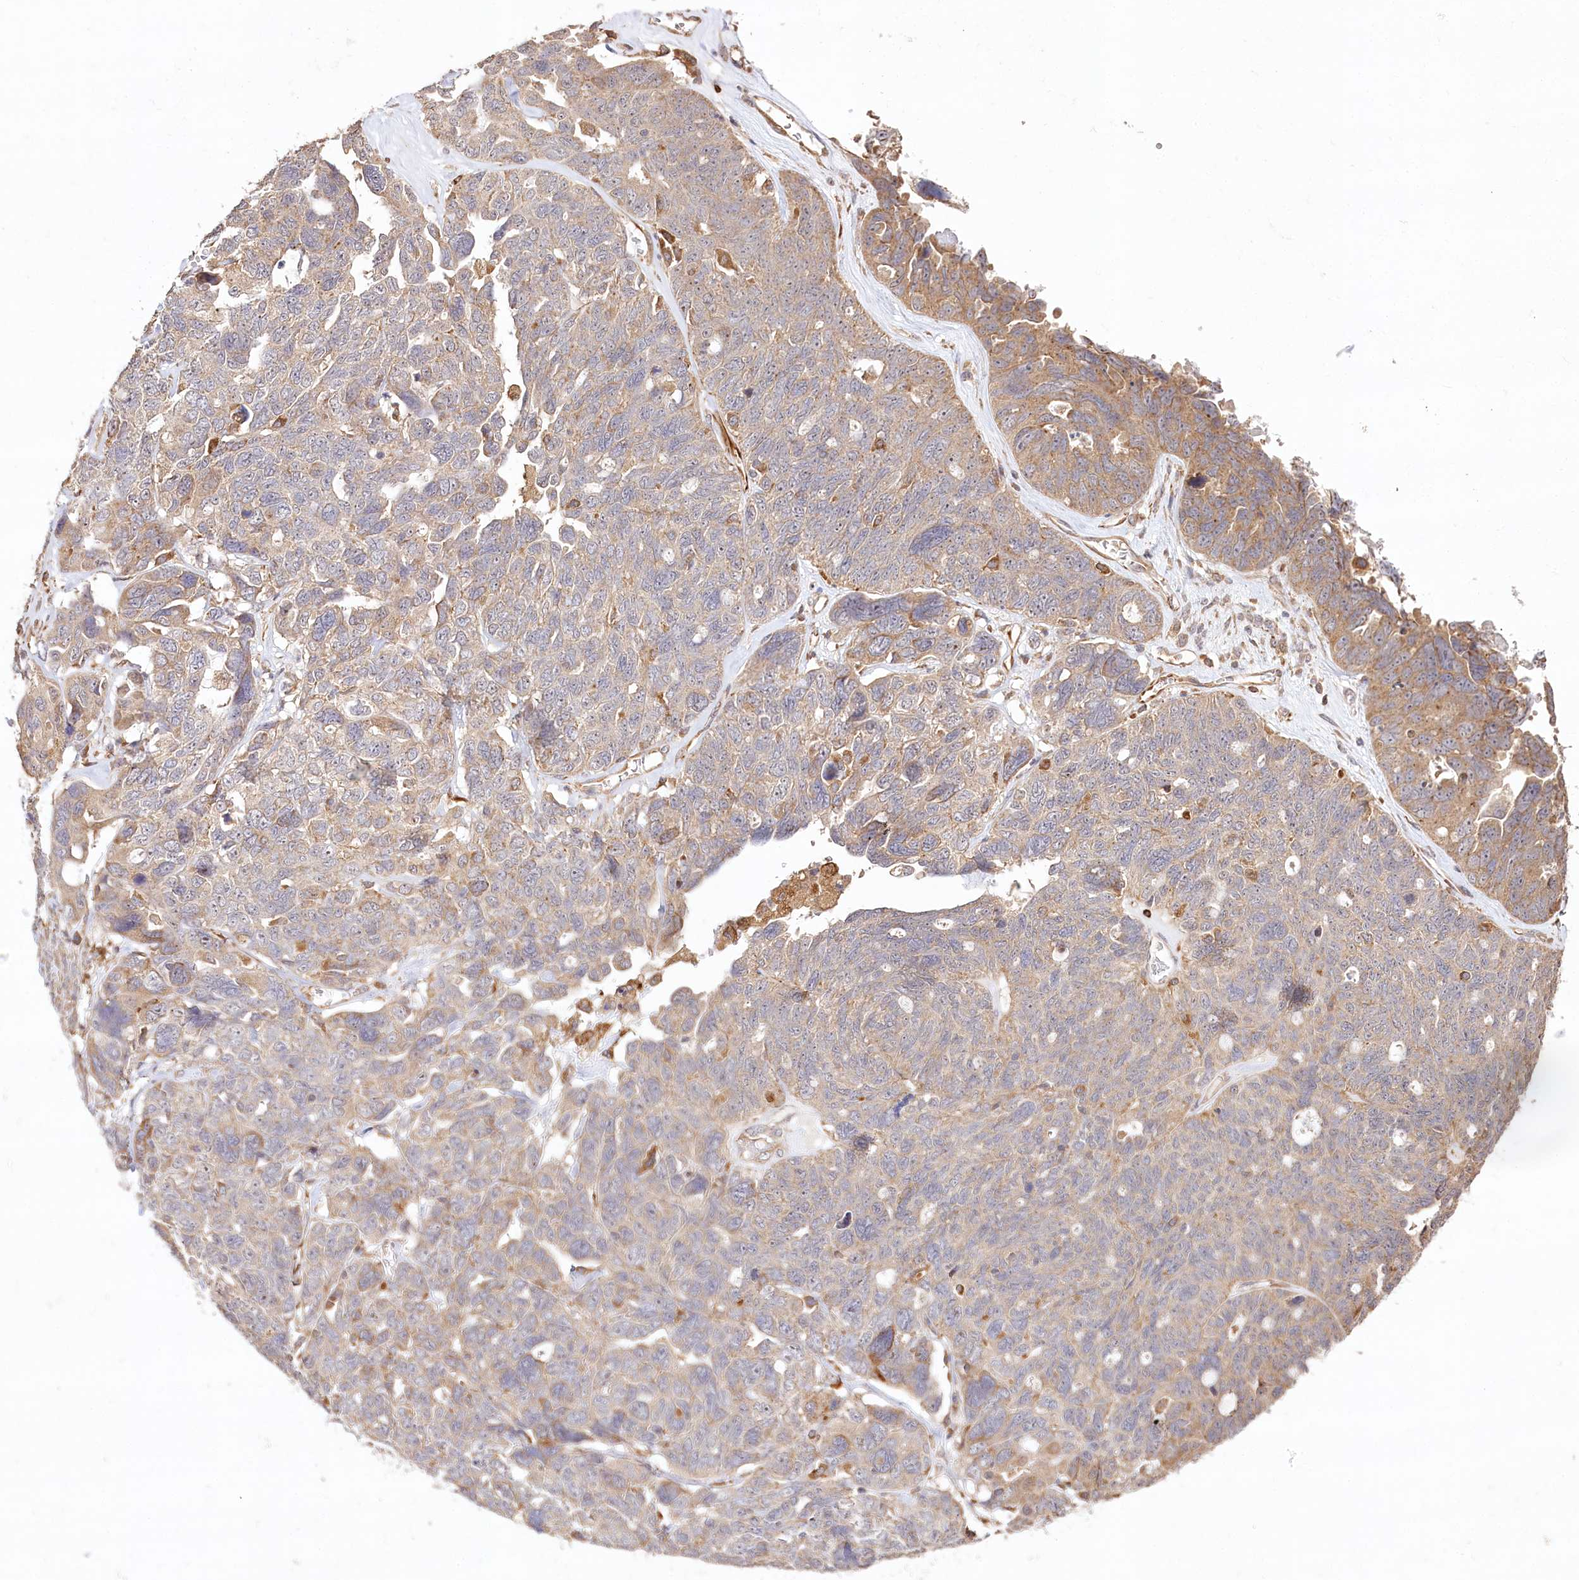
{"staining": {"intensity": "moderate", "quantity": "<25%", "location": "cytoplasmic/membranous"}, "tissue": "ovarian cancer", "cell_type": "Tumor cells", "image_type": "cancer", "snomed": [{"axis": "morphology", "description": "Cystadenocarcinoma, serous, NOS"}, {"axis": "topography", "description": "Ovary"}], "caption": "Tumor cells demonstrate moderate cytoplasmic/membranous staining in approximately <25% of cells in serous cystadenocarcinoma (ovarian).", "gene": "DMXL1", "patient": {"sex": "female", "age": 79}}